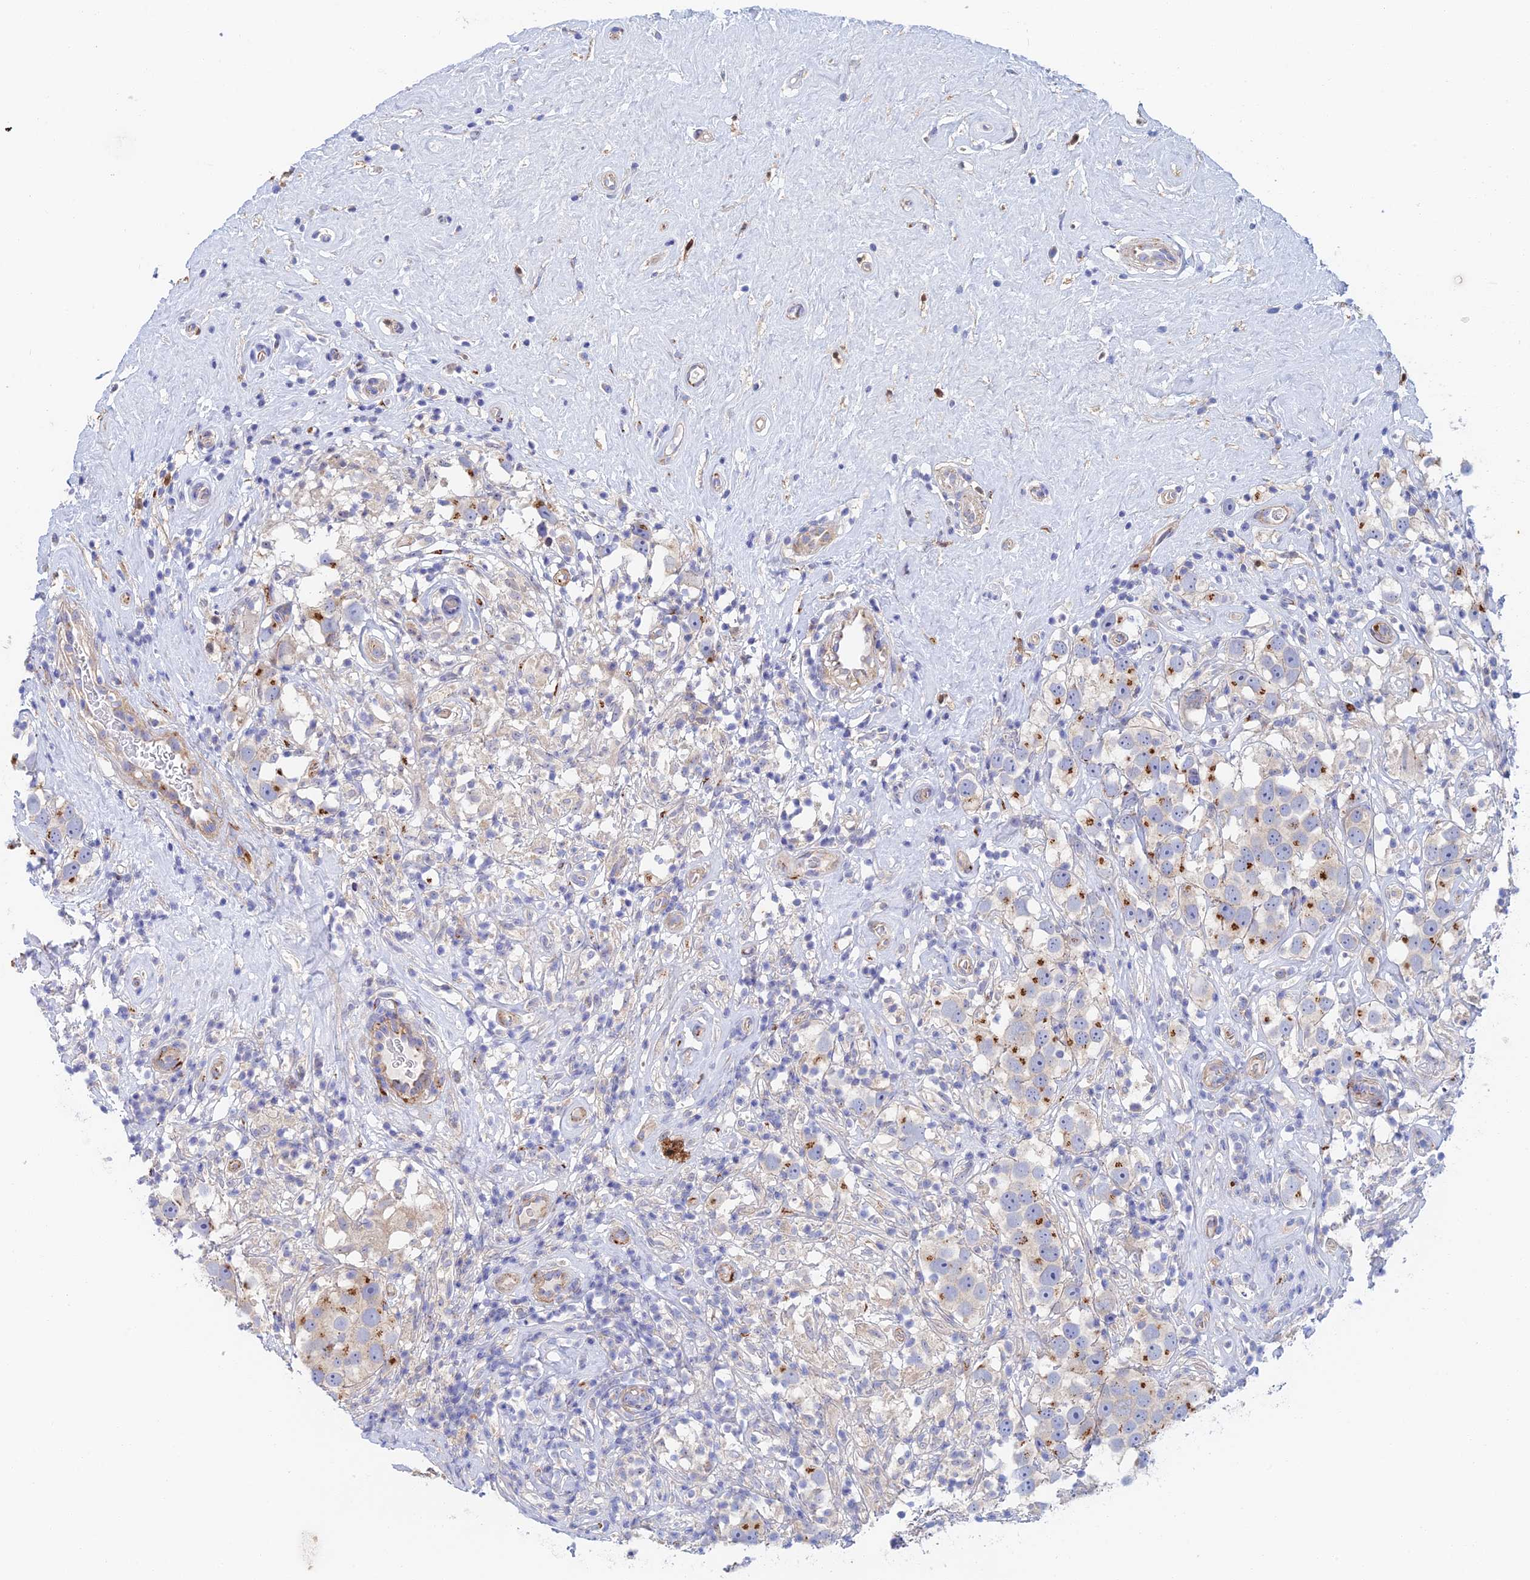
{"staining": {"intensity": "strong", "quantity": "25%-75%", "location": "cytoplasmic/membranous"}, "tissue": "testis cancer", "cell_type": "Tumor cells", "image_type": "cancer", "snomed": [{"axis": "morphology", "description": "Seminoma, NOS"}, {"axis": "topography", "description": "Testis"}], "caption": "Protein expression analysis of human testis seminoma reveals strong cytoplasmic/membranous staining in about 25%-75% of tumor cells.", "gene": "SLC24A3", "patient": {"sex": "male", "age": 49}}